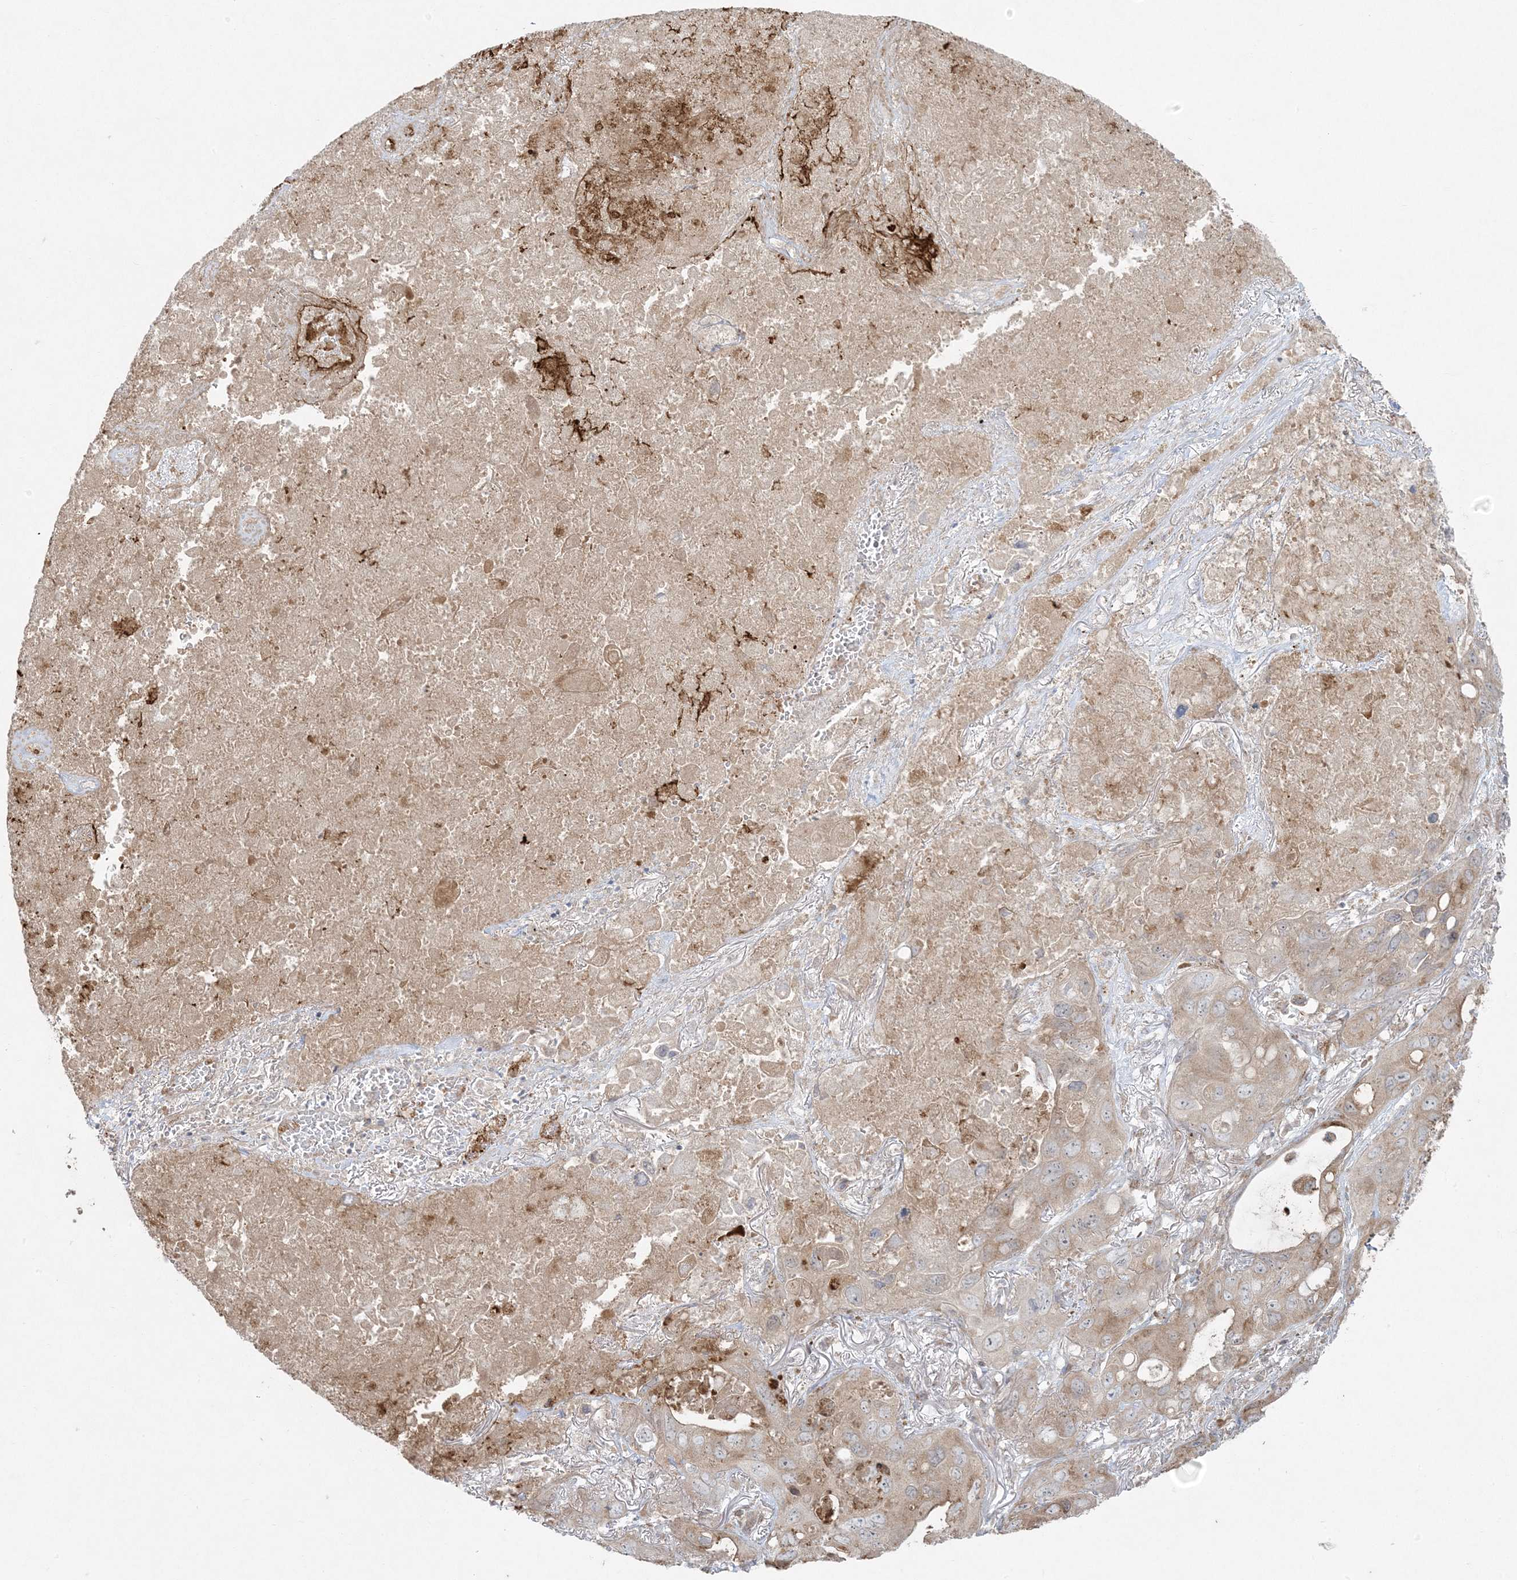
{"staining": {"intensity": "weak", "quantity": "25%-75%", "location": "cytoplasmic/membranous"}, "tissue": "lung cancer", "cell_type": "Tumor cells", "image_type": "cancer", "snomed": [{"axis": "morphology", "description": "Squamous cell carcinoma, NOS"}, {"axis": "topography", "description": "Lung"}], "caption": "This photomicrograph exhibits immunohistochemistry staining of lung cancer (squamous cell carcinoma), with low weak cytoplasmic/membranous expression in about 25%-75% of tumor cells.", "gene": "ZNF263", "patient": {"sex": "female", "age": 73}}